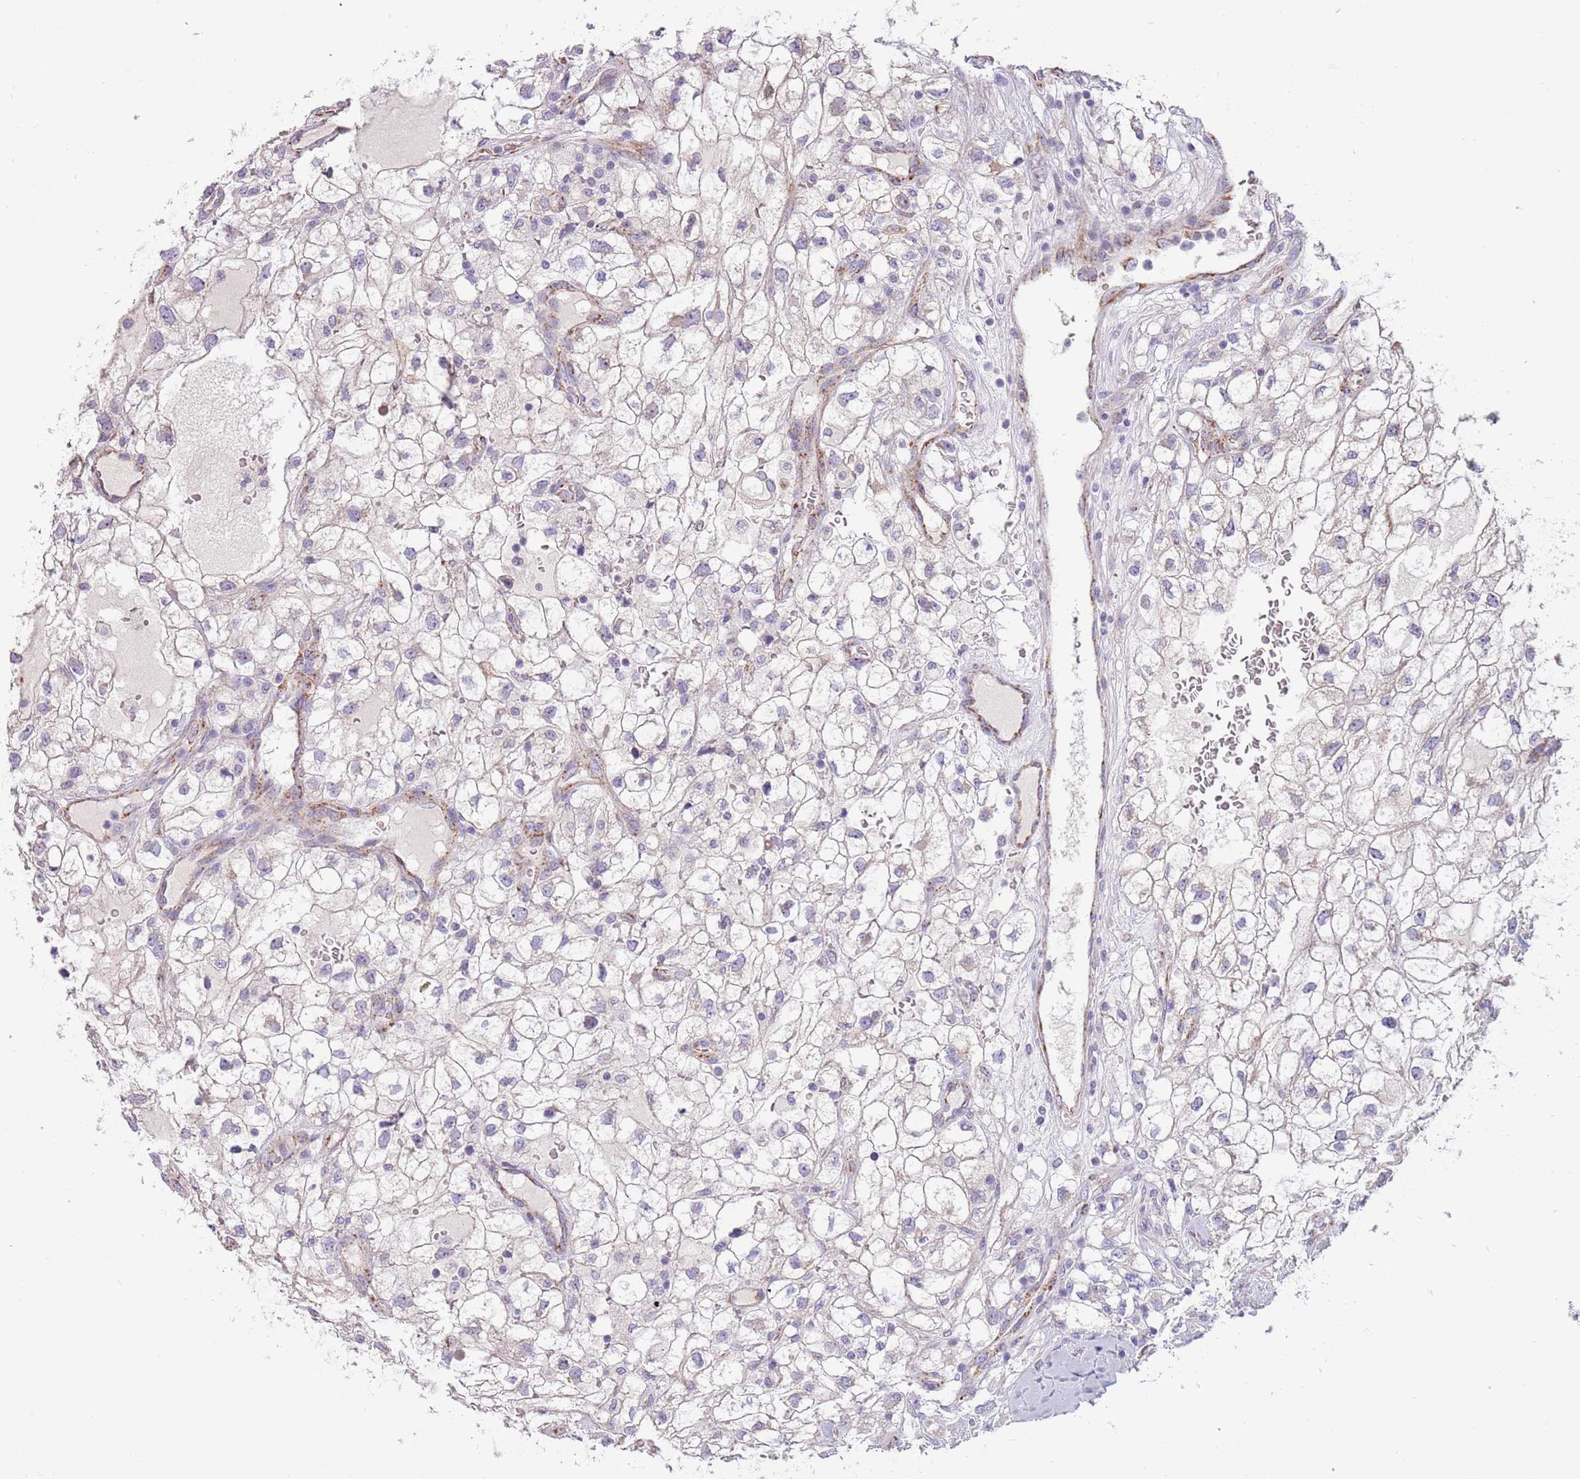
{"staining": {"intensity": "negative", "quantity": "none", "location": "none"}, "tissue": "renal cancer", "cell_type": "Tumor cells", "image_type": "cancer", "snomed": [{"axis": "morphology", "description": "Adenocarcinoma, NOS"}, {"axis": "topography", "description": "Kidney"}], "caption": "Photomicrograph shows no protein positivity in tumor cells of adenocarcinoma (renal) tissue.", "gene": "RNF222", "patient": {"sex": "male", "age": 59}}